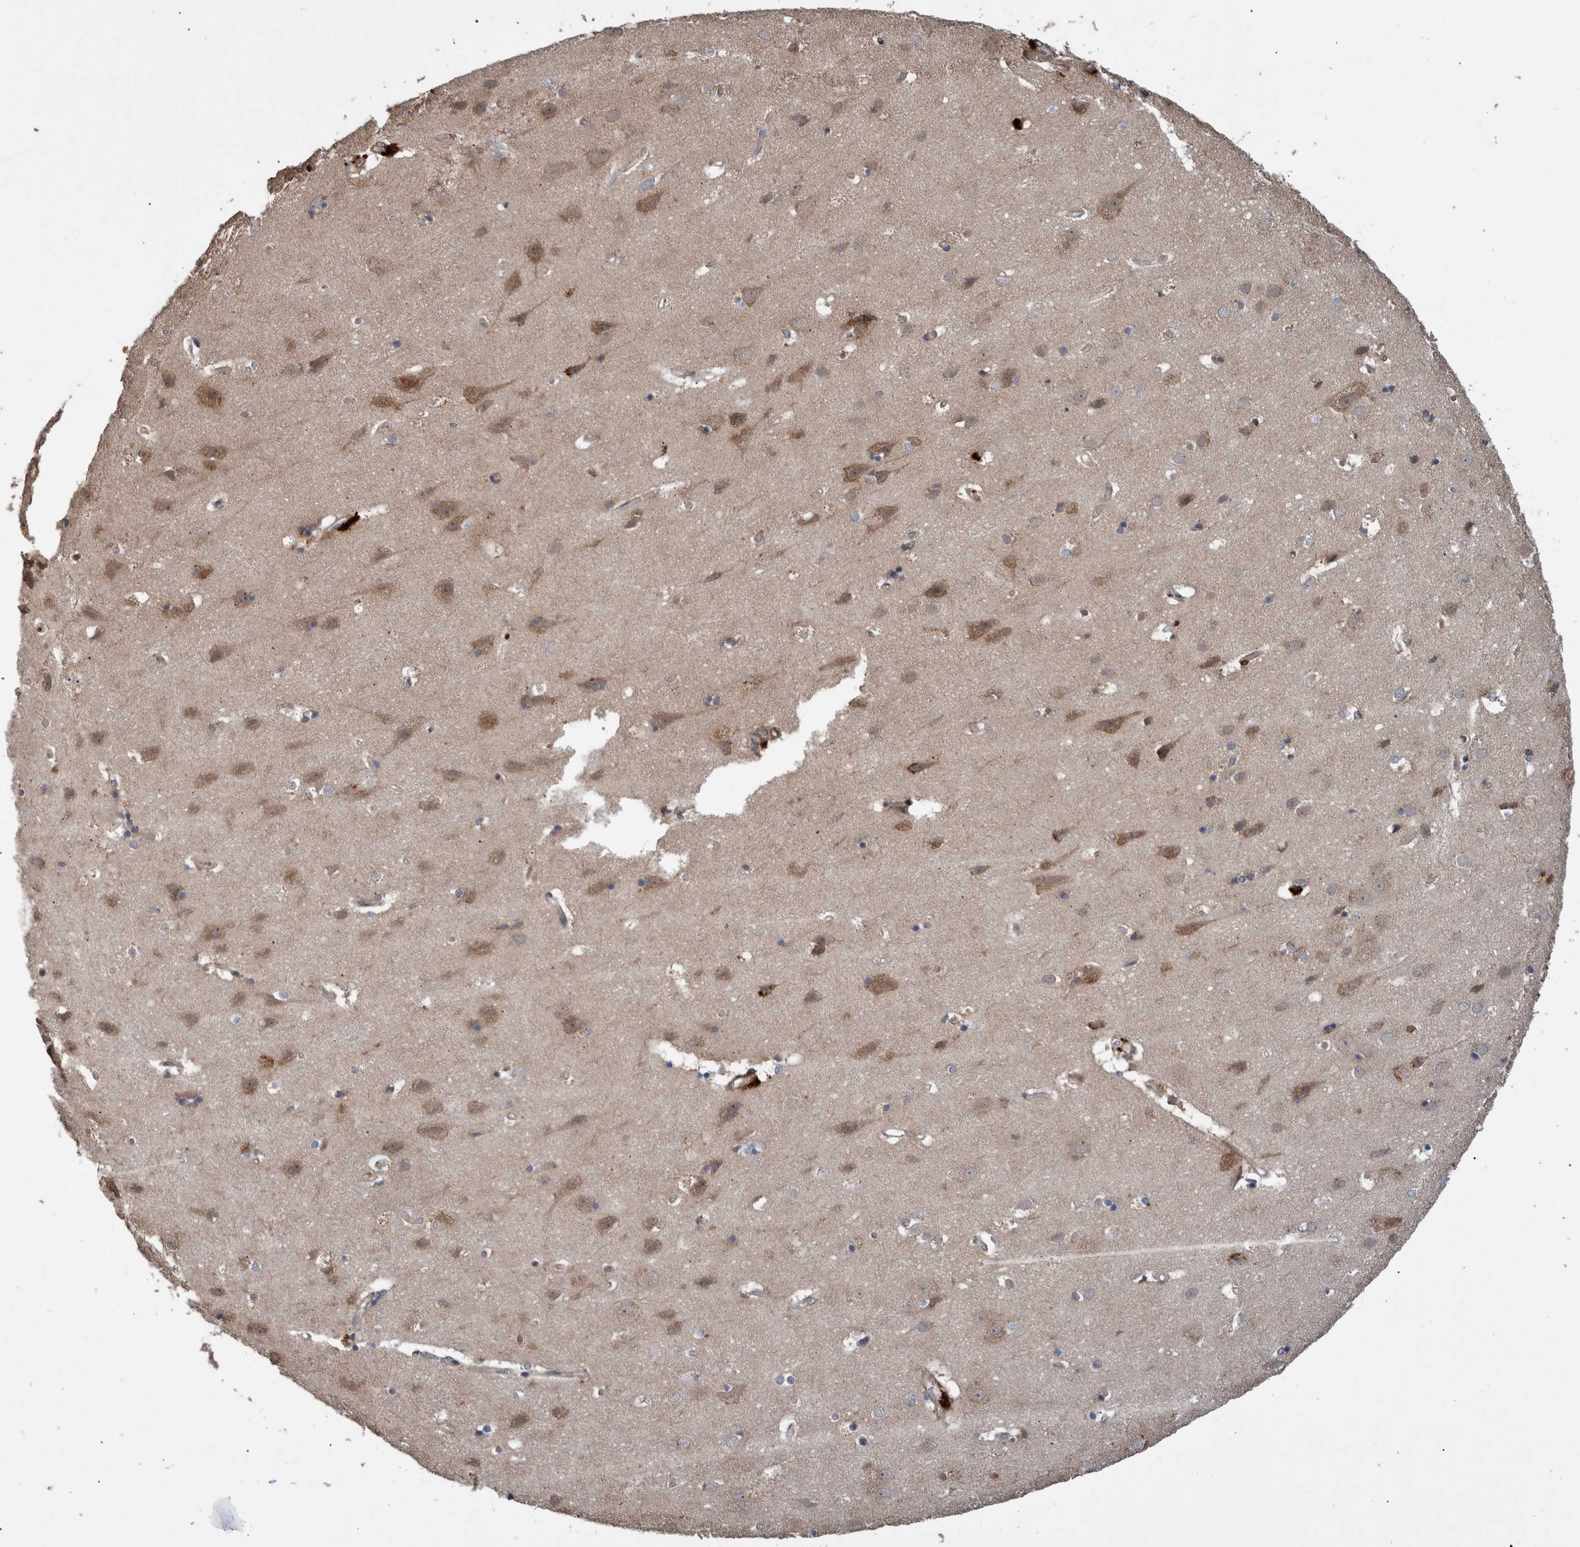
{"staining": {"intensity": "moderate", "quantity": ">75%", "location": "cytoplasmic/membranous"}, "tissue": "cerebral cortex", "cell_type": "Endothelial cells", "image_type": "normal", "snomed": [{"axis": "morphology", "description": "Normal tissue, NOS"}, {"axis": "topography", "description": "Cerebral cortex"}], "caption": "Cerebral cortex stained for a protein (brown) demonstrates moderate cytoplasmic/membranous positive positivity in approximately >75% of endothelial cells.", "gene": "B3GNTL1", "patient": {"sex": "male", "age": 54}}